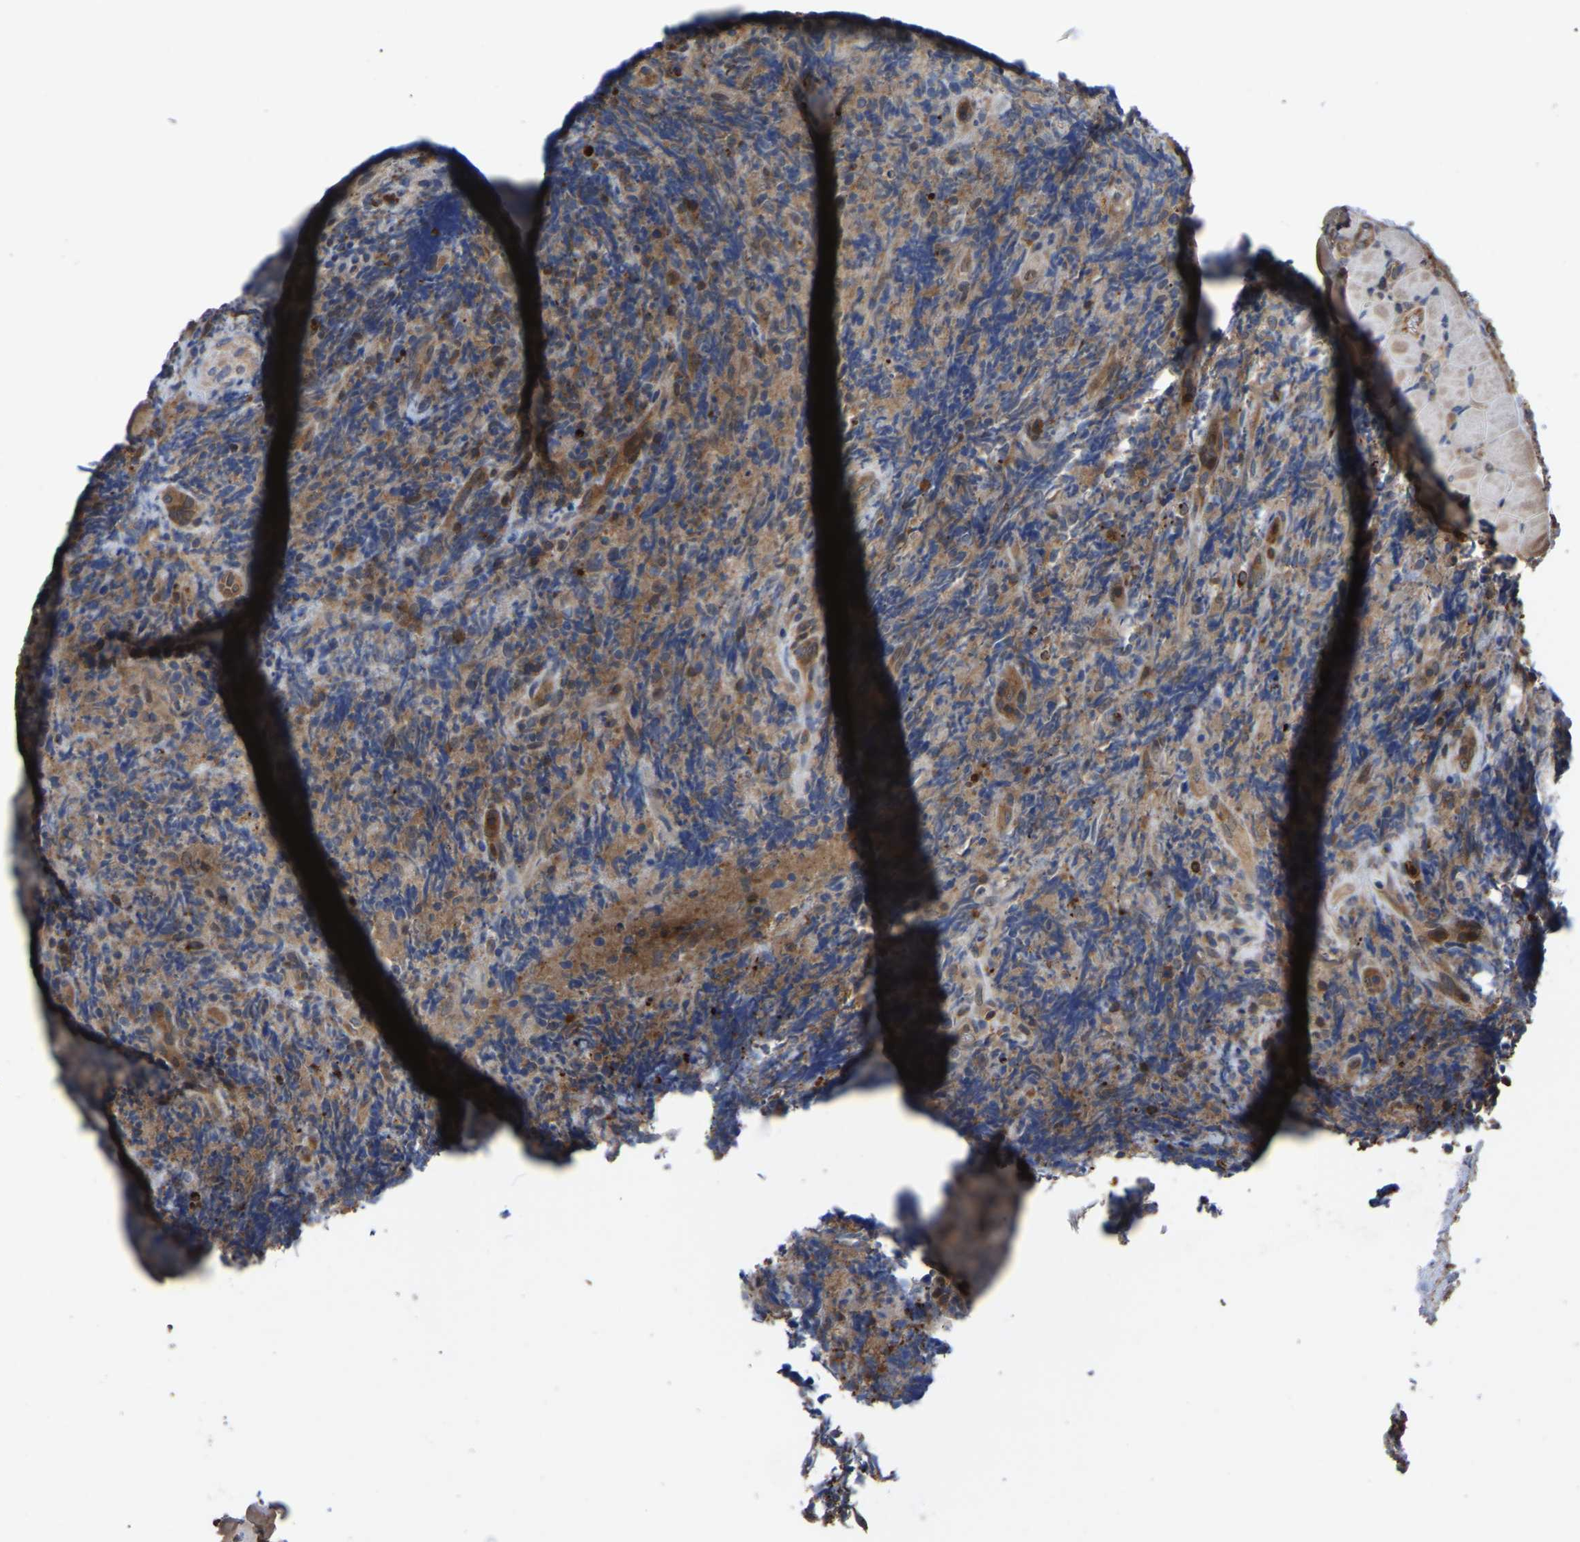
{"staining": {"intensity": "moderate", "quantity": "25%-75%", "location": "cytoplasmic/membranous"}, "tissue": "lymphoma", "cell_type": "Tumor cells", "image_type": "cancer", "snomed": [{"axis": "morphology", "description": "Malignant lymphoma, non-Hodgkin's type, High grade"}, {"axis": "topography", "description": "Tonsil"}], "caption": "A high-resolution micrograph shows IHC staining of lymphoma, which displays moderate cytoplasmic/membranous expression in approximately 25%-75% of tumor cells.", "gene": "CIT", "patient": {"sex": "female", "age": 36}}